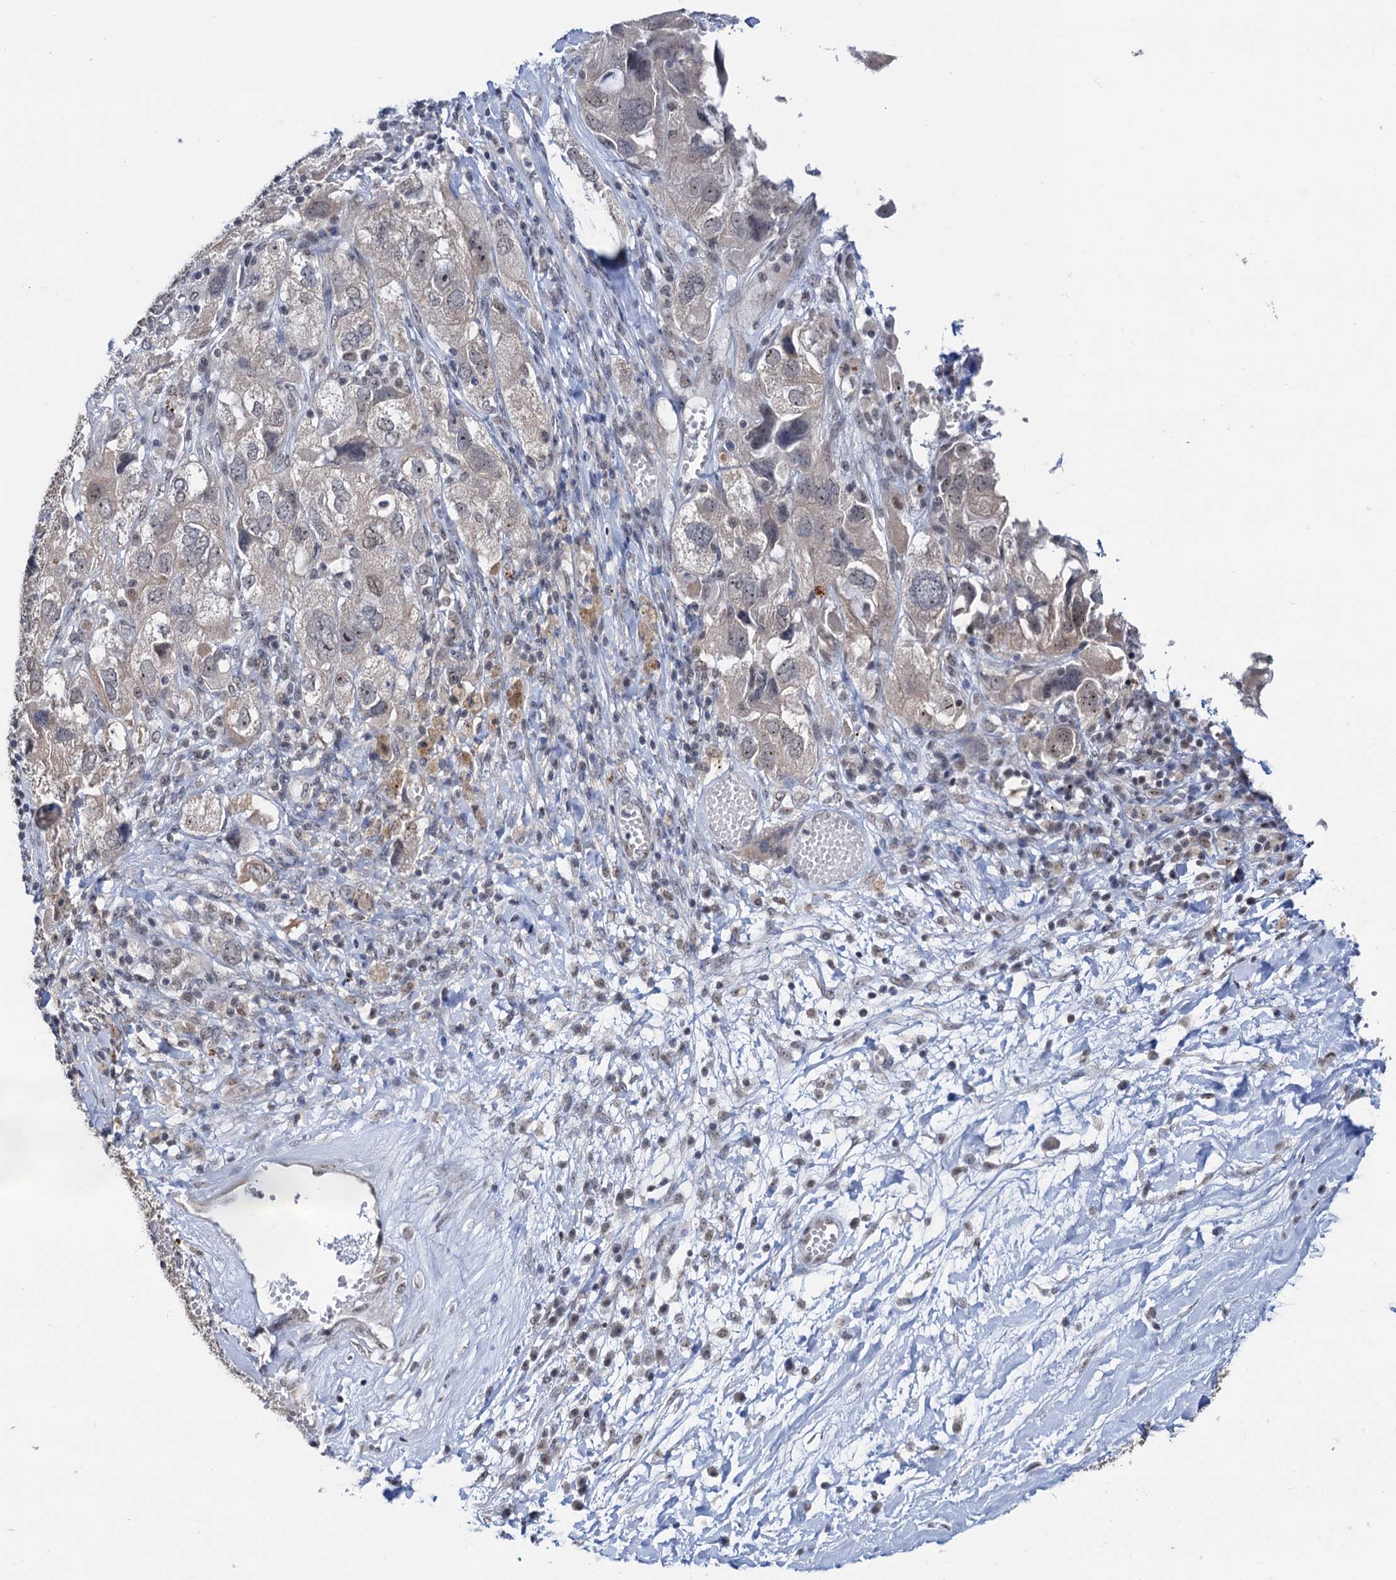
{"staining": {"intensity": "negative", "quantity": "none", "location": "none"}, "tissue": "ovarian cancer", "cell_type": "Tumor cells", "image_type": "cancer", "snomed": [{"axis": "morphology", "description": "Carcinoma, NOS"}, {"axis": "morphology", "description": "Cystadenocarcinoma, serous, NOS"}, {"axis": "topography", "description": "Ovary"}], "caption": "Tumor cells are negative for brown protein staining in ovarian cancer. (IHC, brightfield microscopy, high magnification).", "gene": "NAT10", "patient": {"sex": "female", "age": 69}}